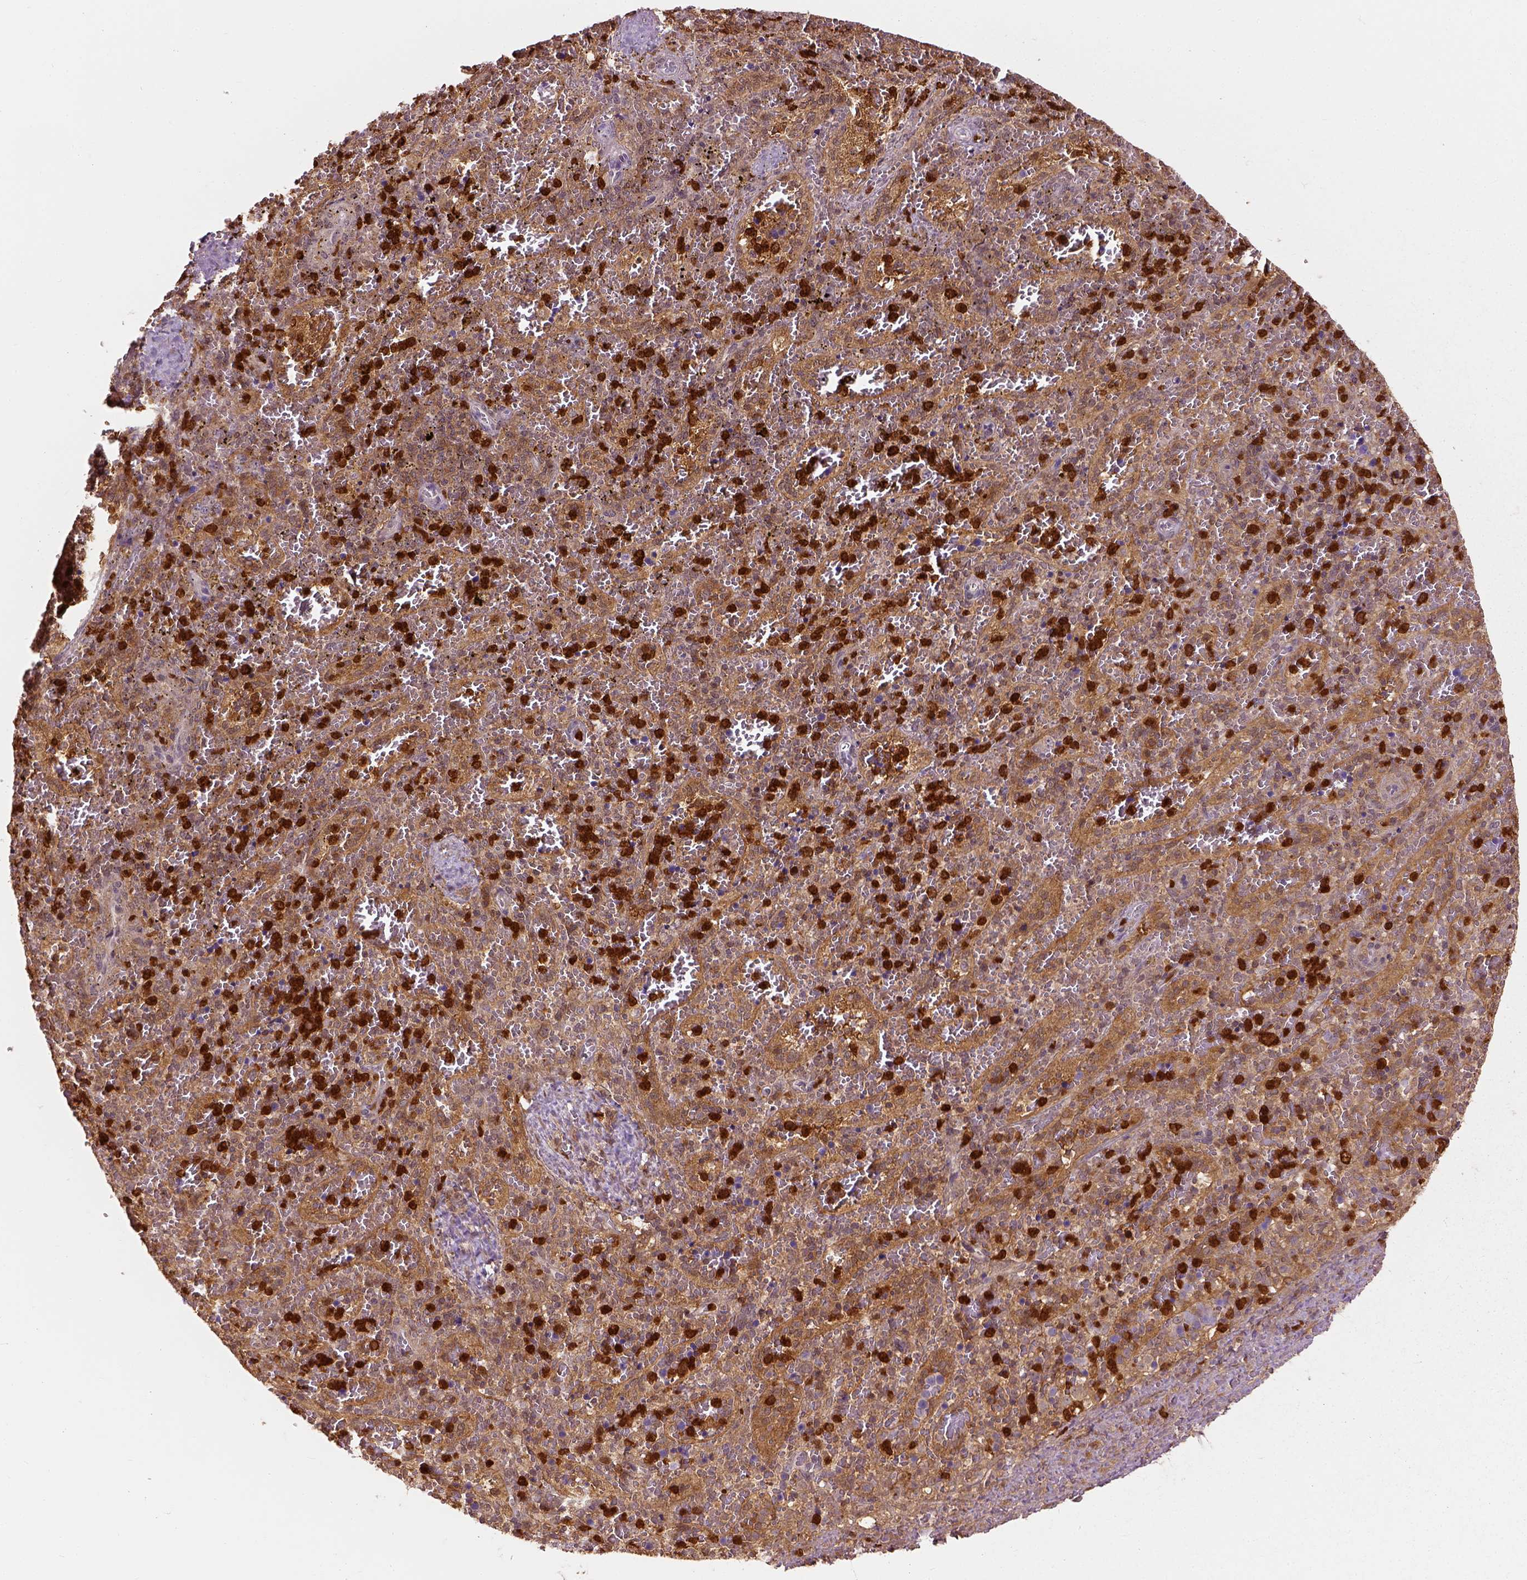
{"staining": {"intensity": "moderate", "quantity": ">75%", "location": "cytoplasmic/membranous,nuclear"}, "tissue": "spleen", "cell_type": "Cells in red pulp", "image_type": "normal", "snomed": [{"axis": "morphology", "description": "Normal tissue, NOS"}, {"axis": "topography", "description": "Spleen"}], "caption": "Spleen was stained to show a protein in brown. There is medium levels of moderate cytoplasmic/membranous,nuclear expression in approximately >75% of cells in red pulp. The staining was performed using DAB (3,3'-diaminobenzidine), with brown indicating positive protein expression. Nuclei are stained blue with hematoxylin.", "gene": "GPI", "patient": {"sex": "female", "age": 50}}